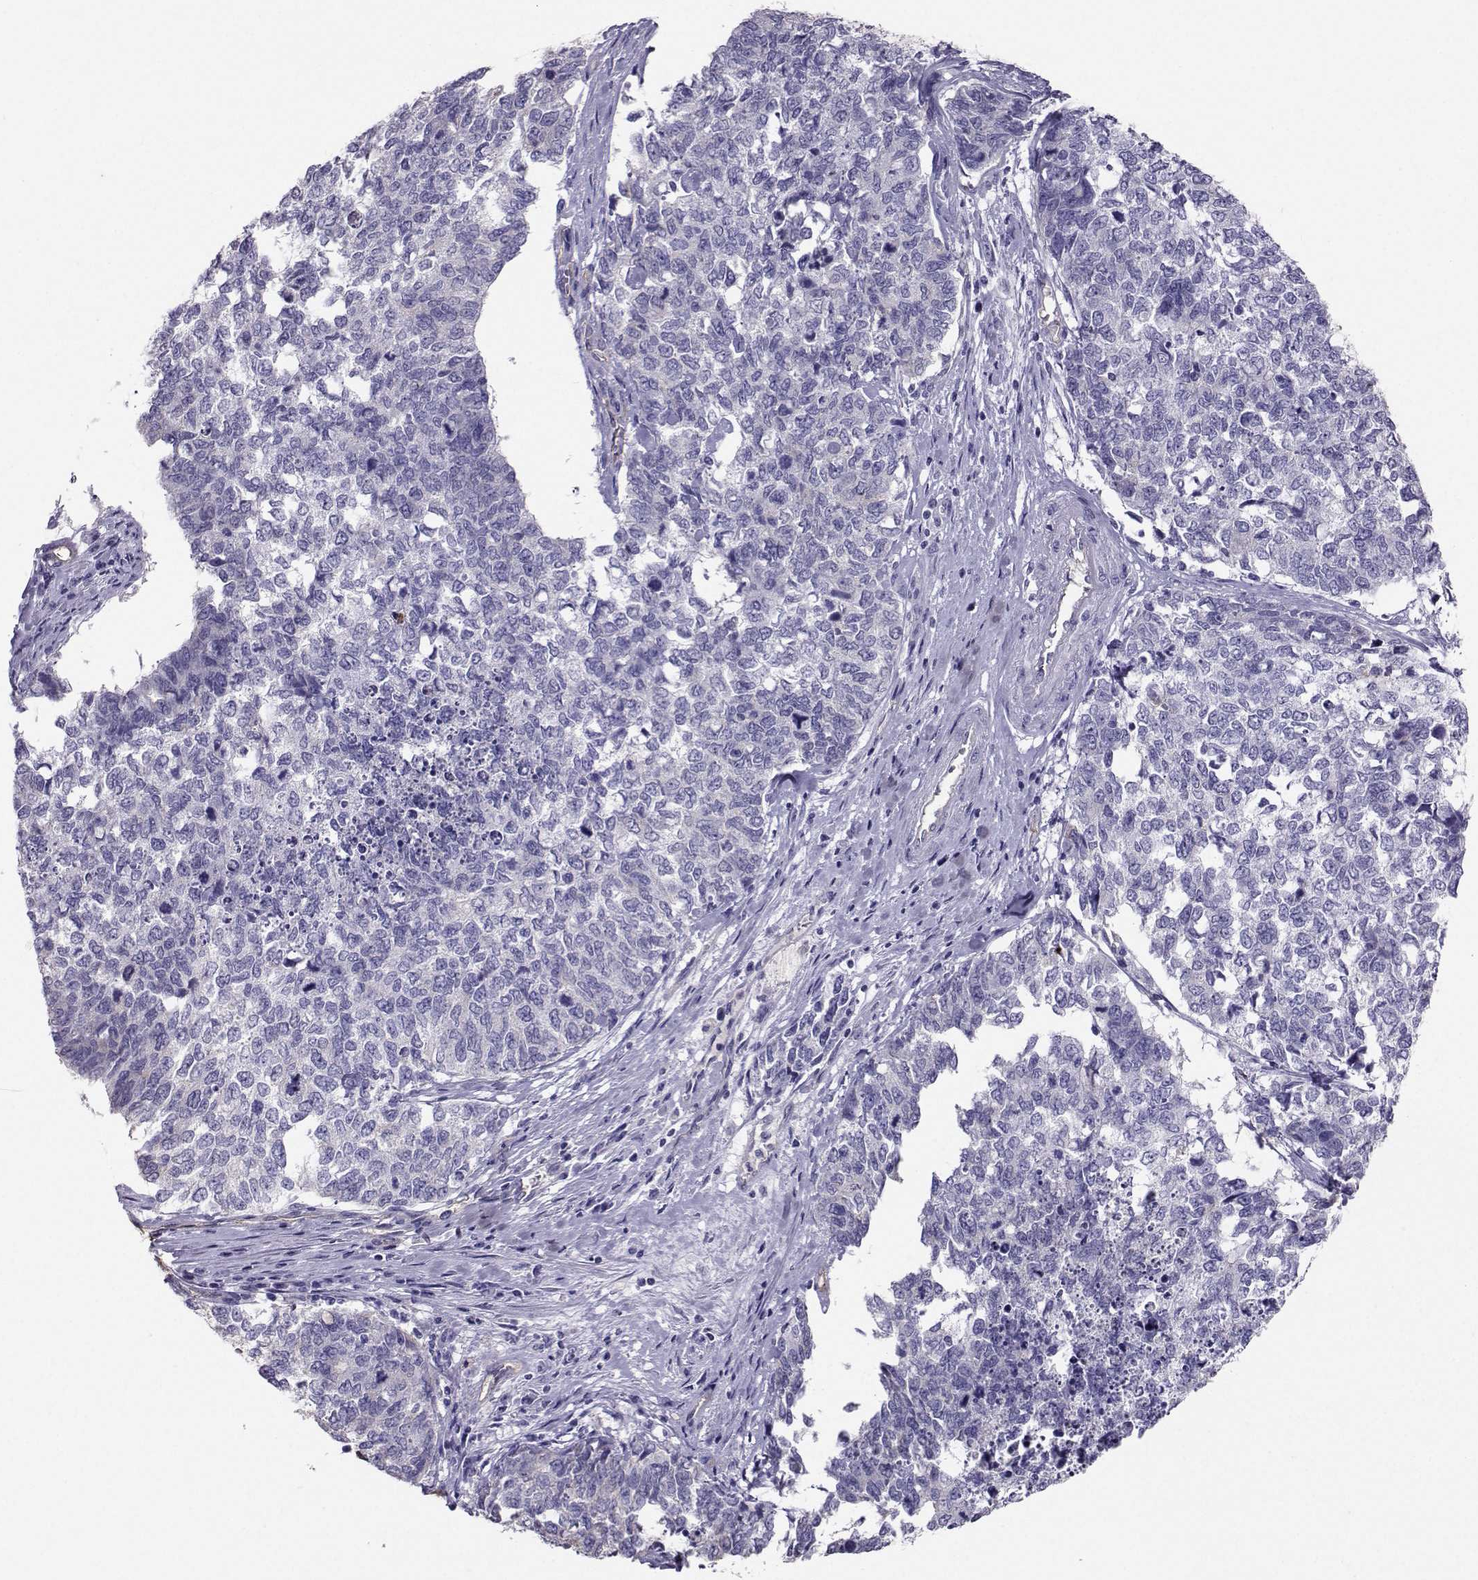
{"staining": {"intensity": "weak", "quantity": "<25%", "location": "cytoplasmic/membranous"}, "tissue": "cervical cancer", "cell_type": "Tumor cells", "image_type": "cancer", "snomed": [{"axis": "morphology", "description": "Squamous cell carcinoma, NOS"}, {"axis": "topography", "description": "Cervix"}], "caption": "This is an IHC photomicrograph of human cervical cancer (squamous cell carcinoma). There is no expression in tumor cells.", "gene": "CLUL1", "patient": {"sex": "female", "age": 63}}